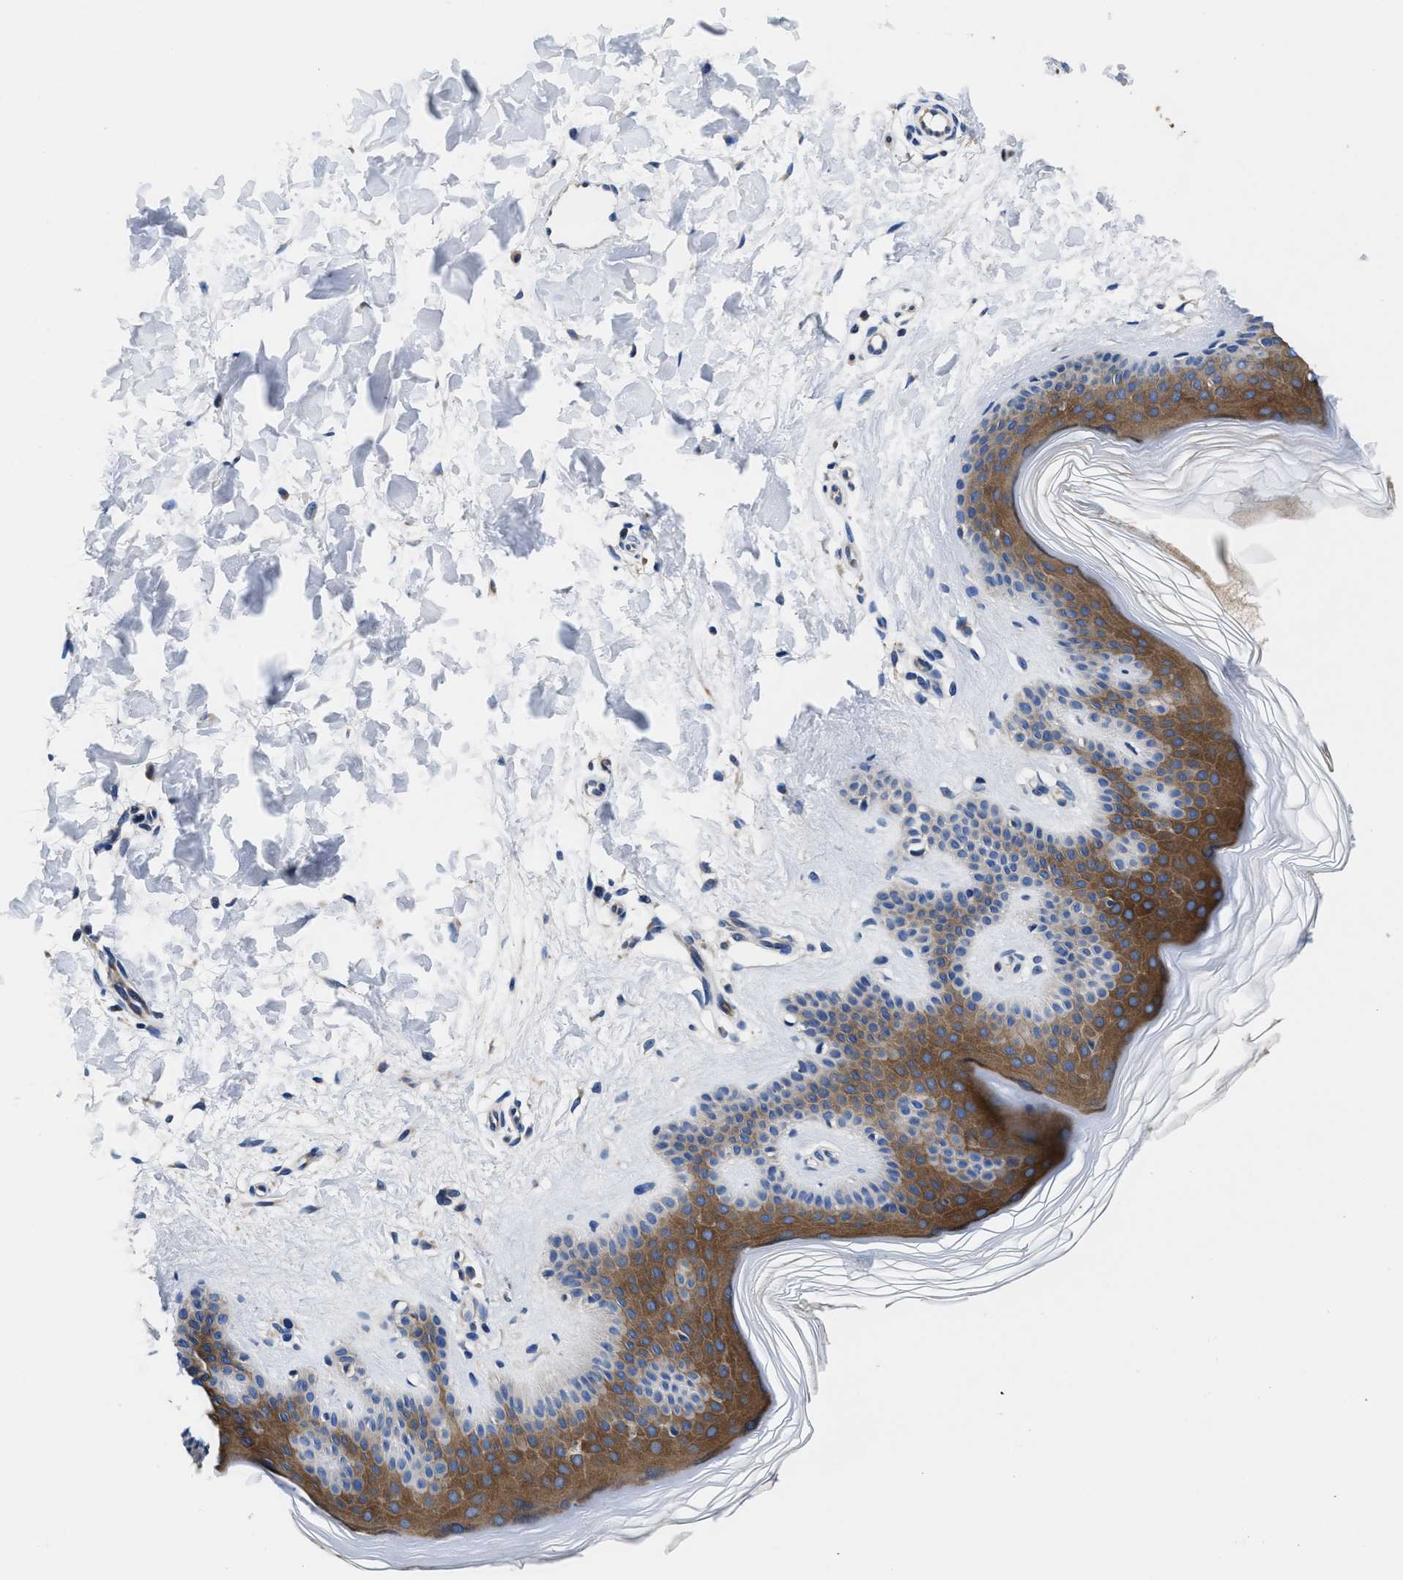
{"staining": {"intensity": "weak", "quantity": ">75%", "location": "cytoplasmic/membranous"}, "tissue": "skin", "cell_type": "Fibroblasts", "image_type": "normal", "snomed": [{"axis": "morphology", "description": "Normal tissue, NOS"}, {"axis": "morphology", "description": "Malignant melanoma, Metastatic site"}, {"axis": "topography", "description": "Skin"}], "caption": "The photomicrograph shows immunohistochemical staining of normal skin. There is weak cytoplasmic/membranous positivity is seen in about >75% of fibroblasts. Using DAB (brown) and hematoxylin (blue) stains, captured at high magnification using brightfield microscopy.", "gene": "PHLPP1", "patient": {"sex": "male", "age": 41}}